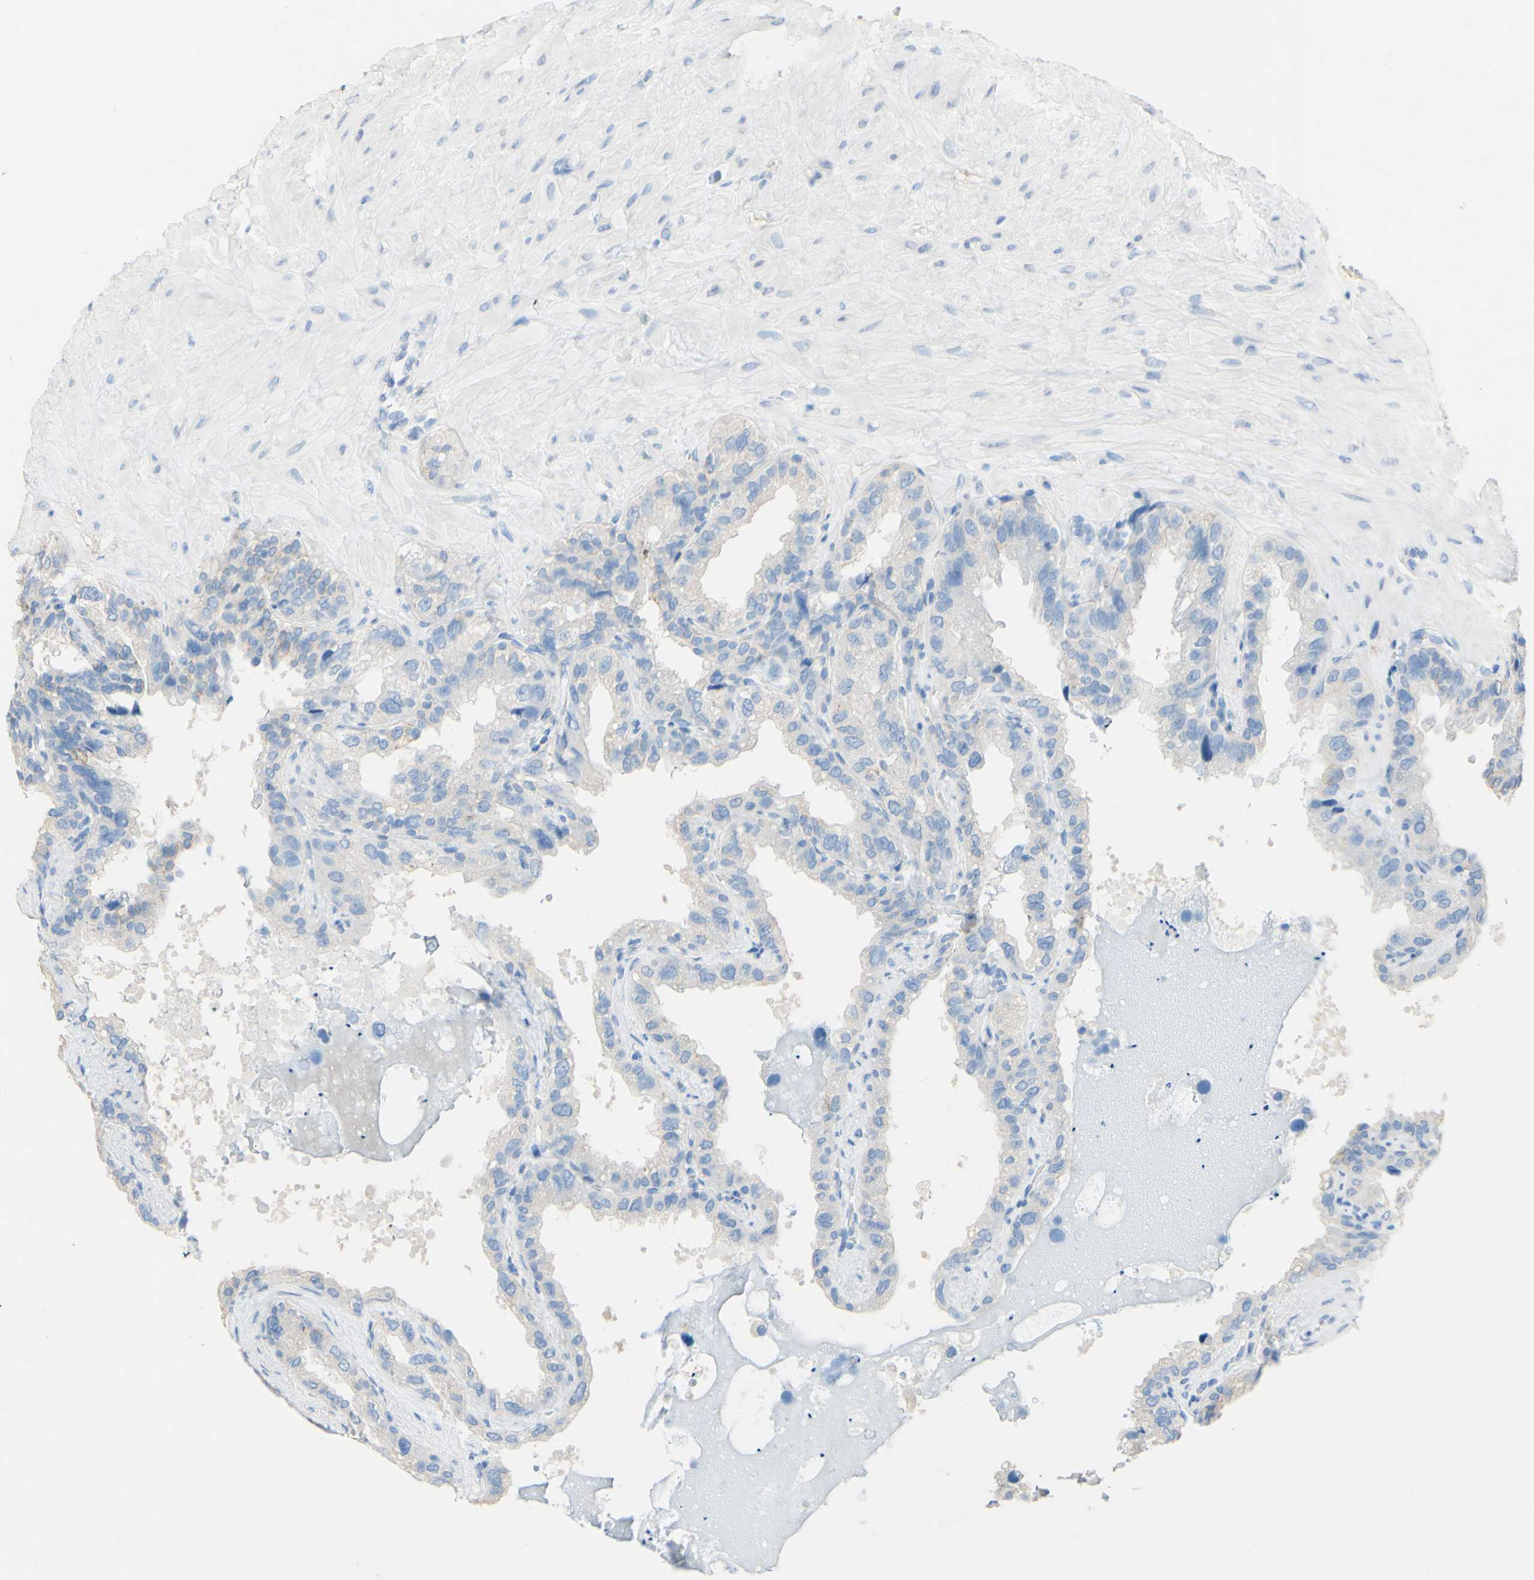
{"staining": {"intensity": "moderate", "quantity": "<25%", "location": "cytoplasmic/membranous"}, "tissue": "seminal vesicle", "cell_type": "Glandular cells", "image_type": "normal", "snomed": [{"axis": "morphology", "description": "Normal tissue, NOS"}, {"axis": "topography", "description": "Seminal veicle"}], "caption": "Protein positivity by IHC displays moderate cytoplasmic/membranous staining in about <25% of glandular cells in unremarkable seminal vesicle. (DAB = brown stain, brightfield microscopy at high magnification).", "gene": "DSC2", "patient": {"sex": "male", "age": 68}}